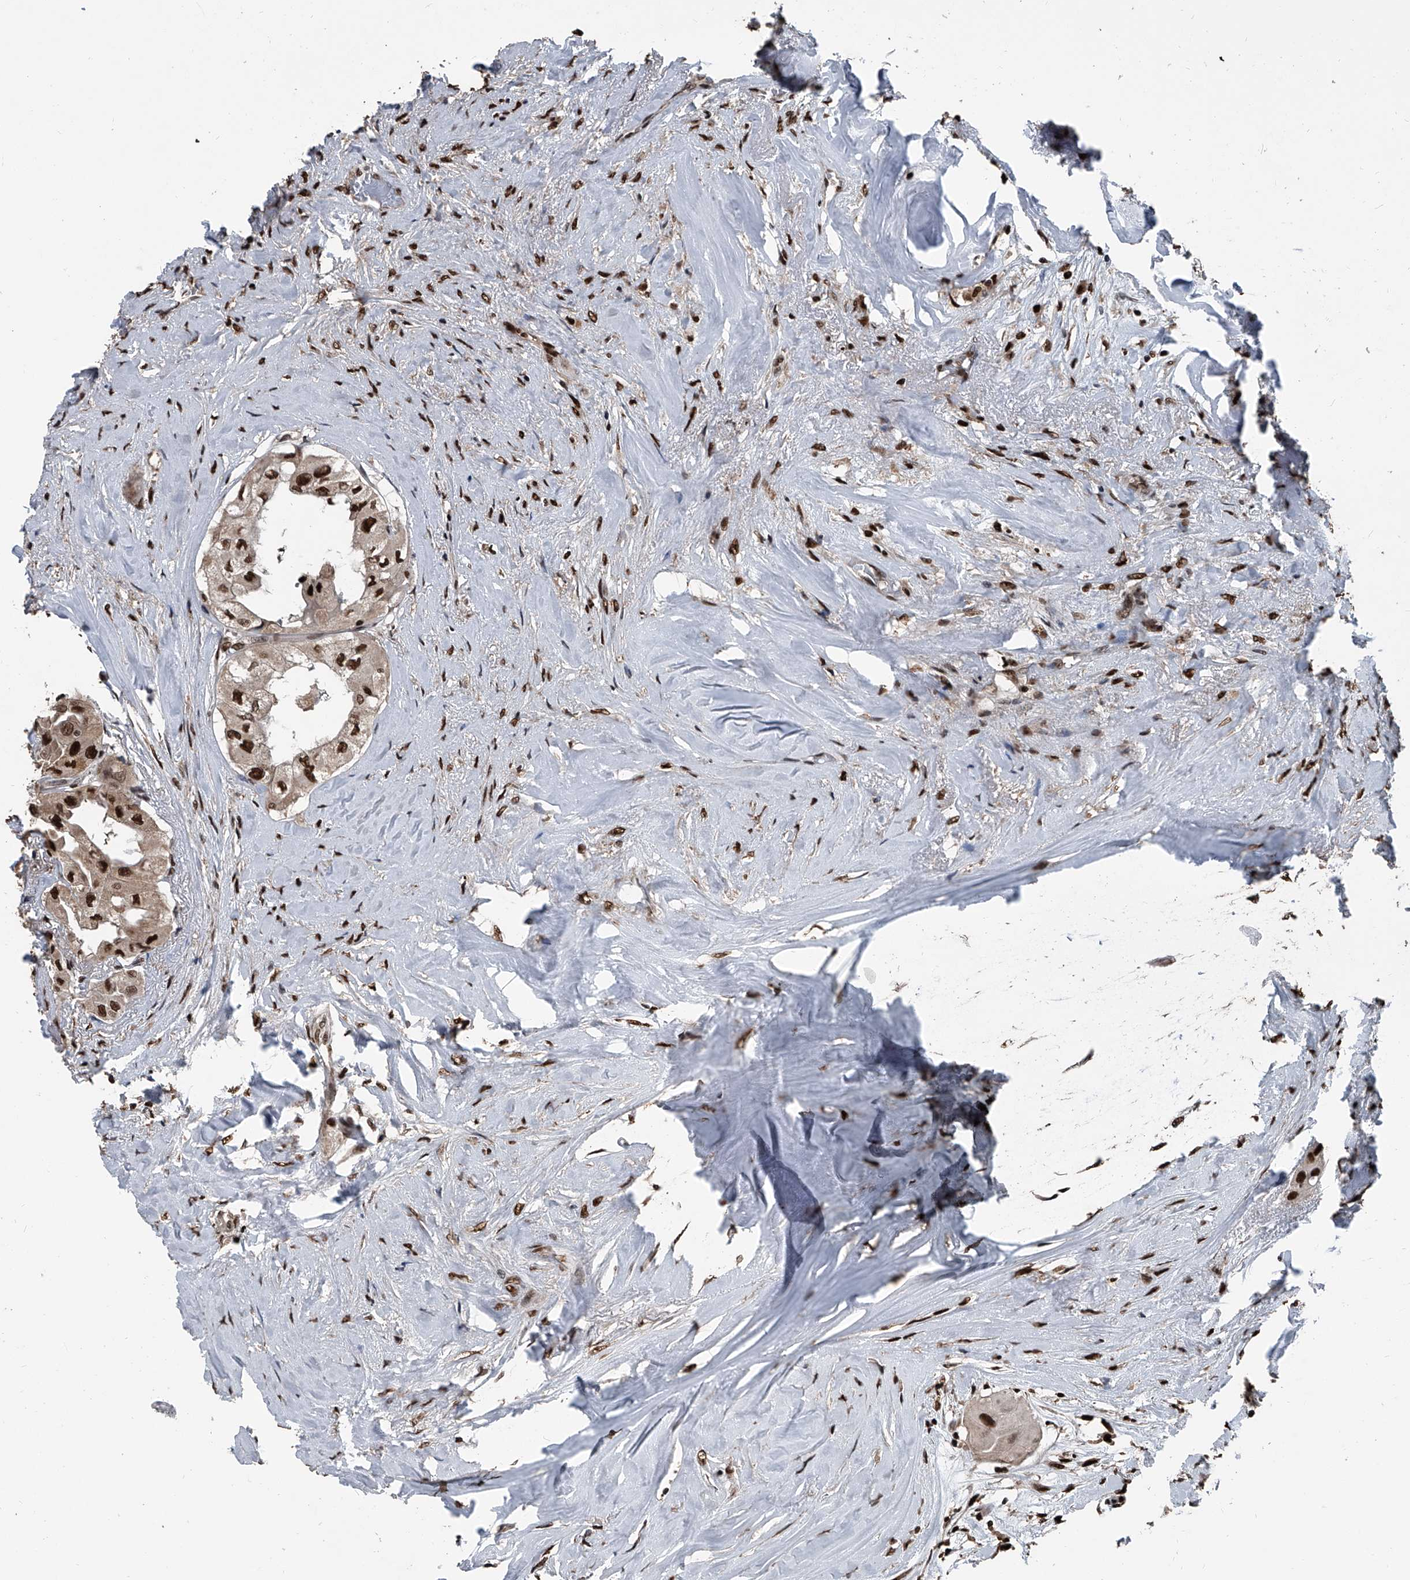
{"staining": {"intensity": "strong", "quantity": ">75%", "location": "nuclear"}, "tissue": "thyroid cancer", "cell_type": "Tumor cells", "image_type": "cancer", "snomed": [{"axis": "morphology", "description": "Papillary adenocarcinoma, NOS"}, {"axis": "topography", "description": "Thyroid gland"}], "caption": "Immunohistochemistry (DAB (3,3'-diaminobenzidine)) staining of thyroid cancer exhibits strong nuclear protein expression in approximately >75% of tumor cells. (DAB IHC, brown staining for protein, blue staining for nuclei).", "gene": "FKBP5", "patient": {"sex": "female", "age": 59}}